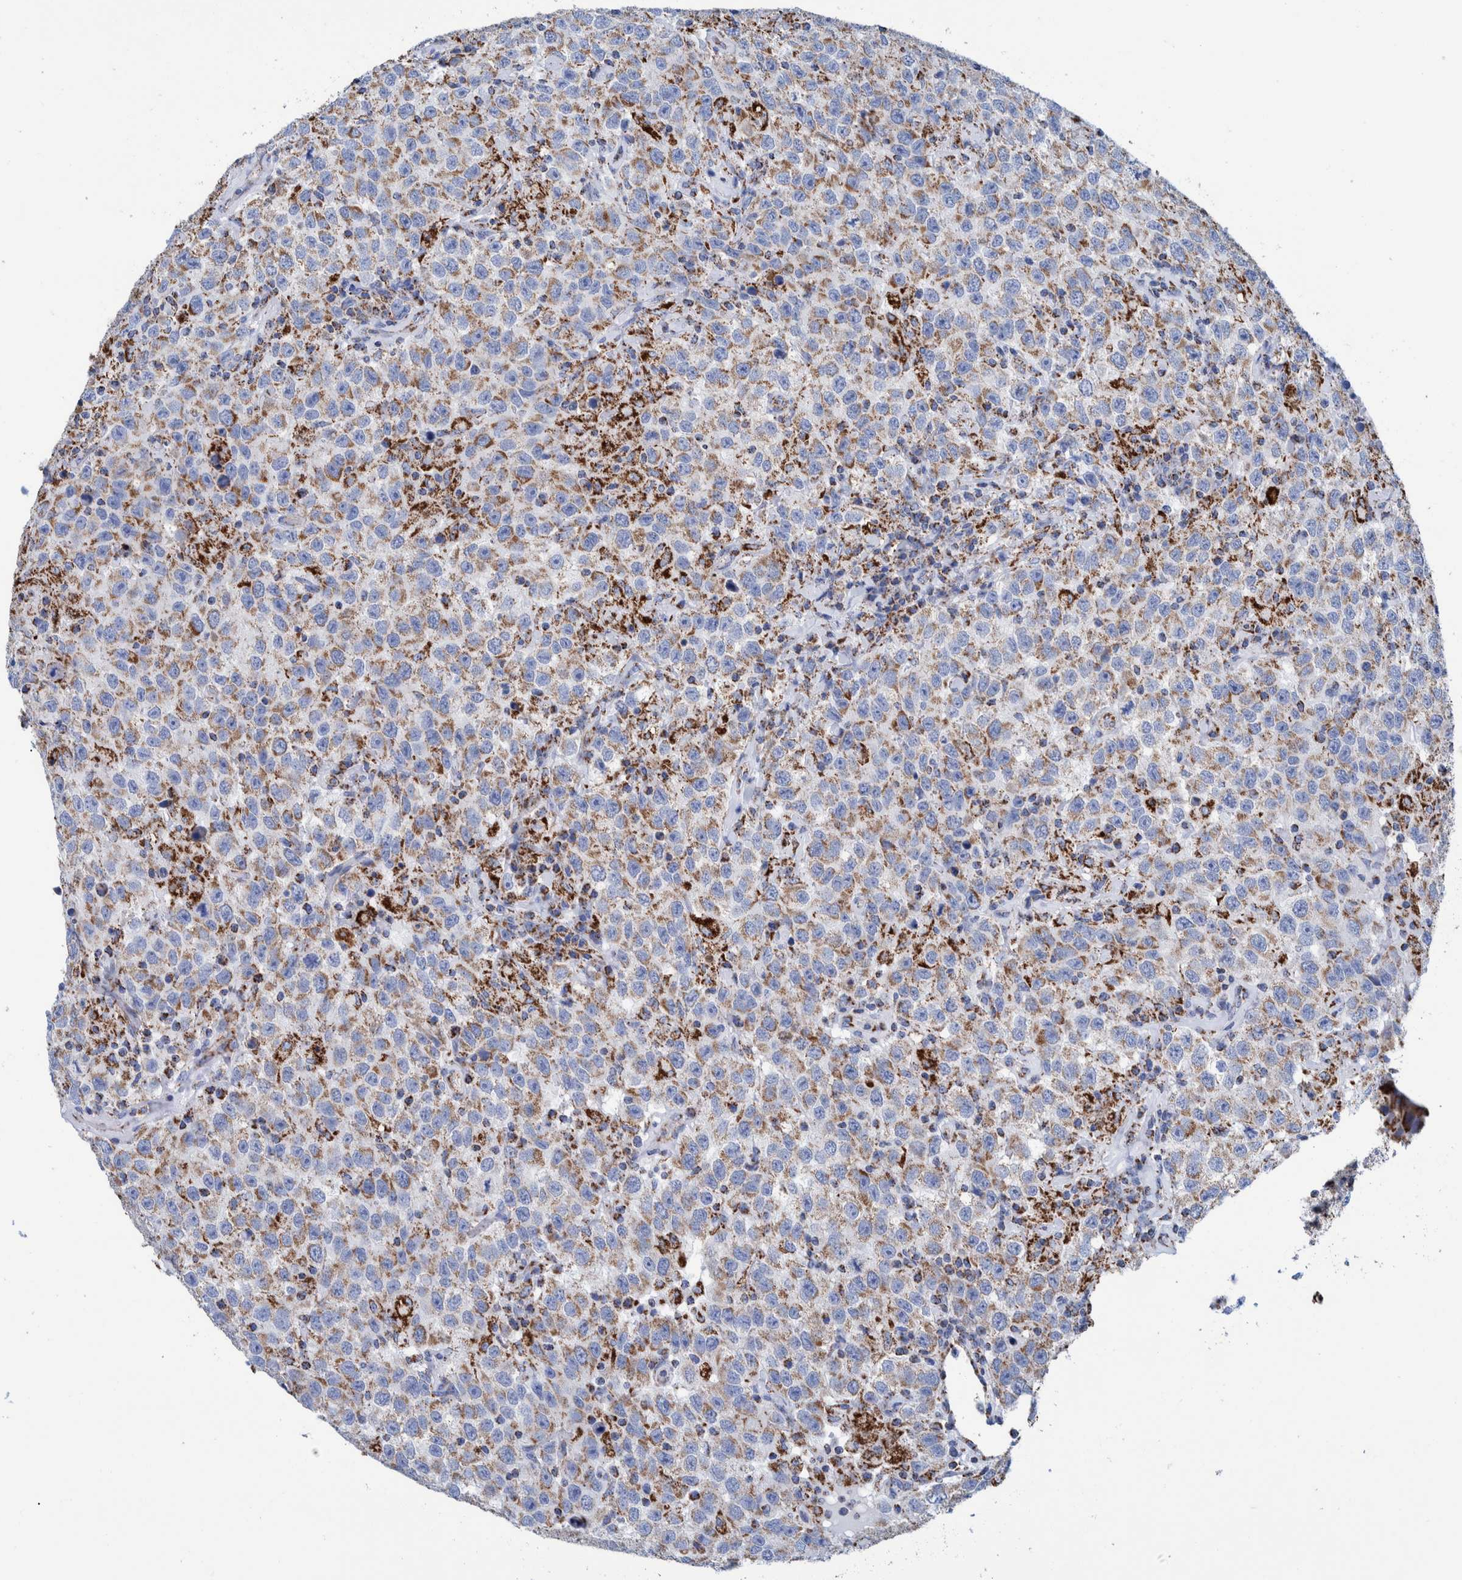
{"staining": {"intensity": "weak", "quantity": ">75%", "location": "cytoplasmic/membranous"}, "tissue": "testis cancer", "cell_type": "Tumor cells", "image_type": "cancer", "snomed": [{"axis": "morphology", "description": "Seminoma, NOS"}, {"axis": "topography", "description": "Testis"}], "caption": "This photomicrograph demonstrates immunohistochemistry staining of human testis cancer (seminoma), with low weak cytoplasmic/membranous staining in approximately >75% of tumor cells.", "gene": "DECR1", "patient": {"sex": "male", "age": 41}}